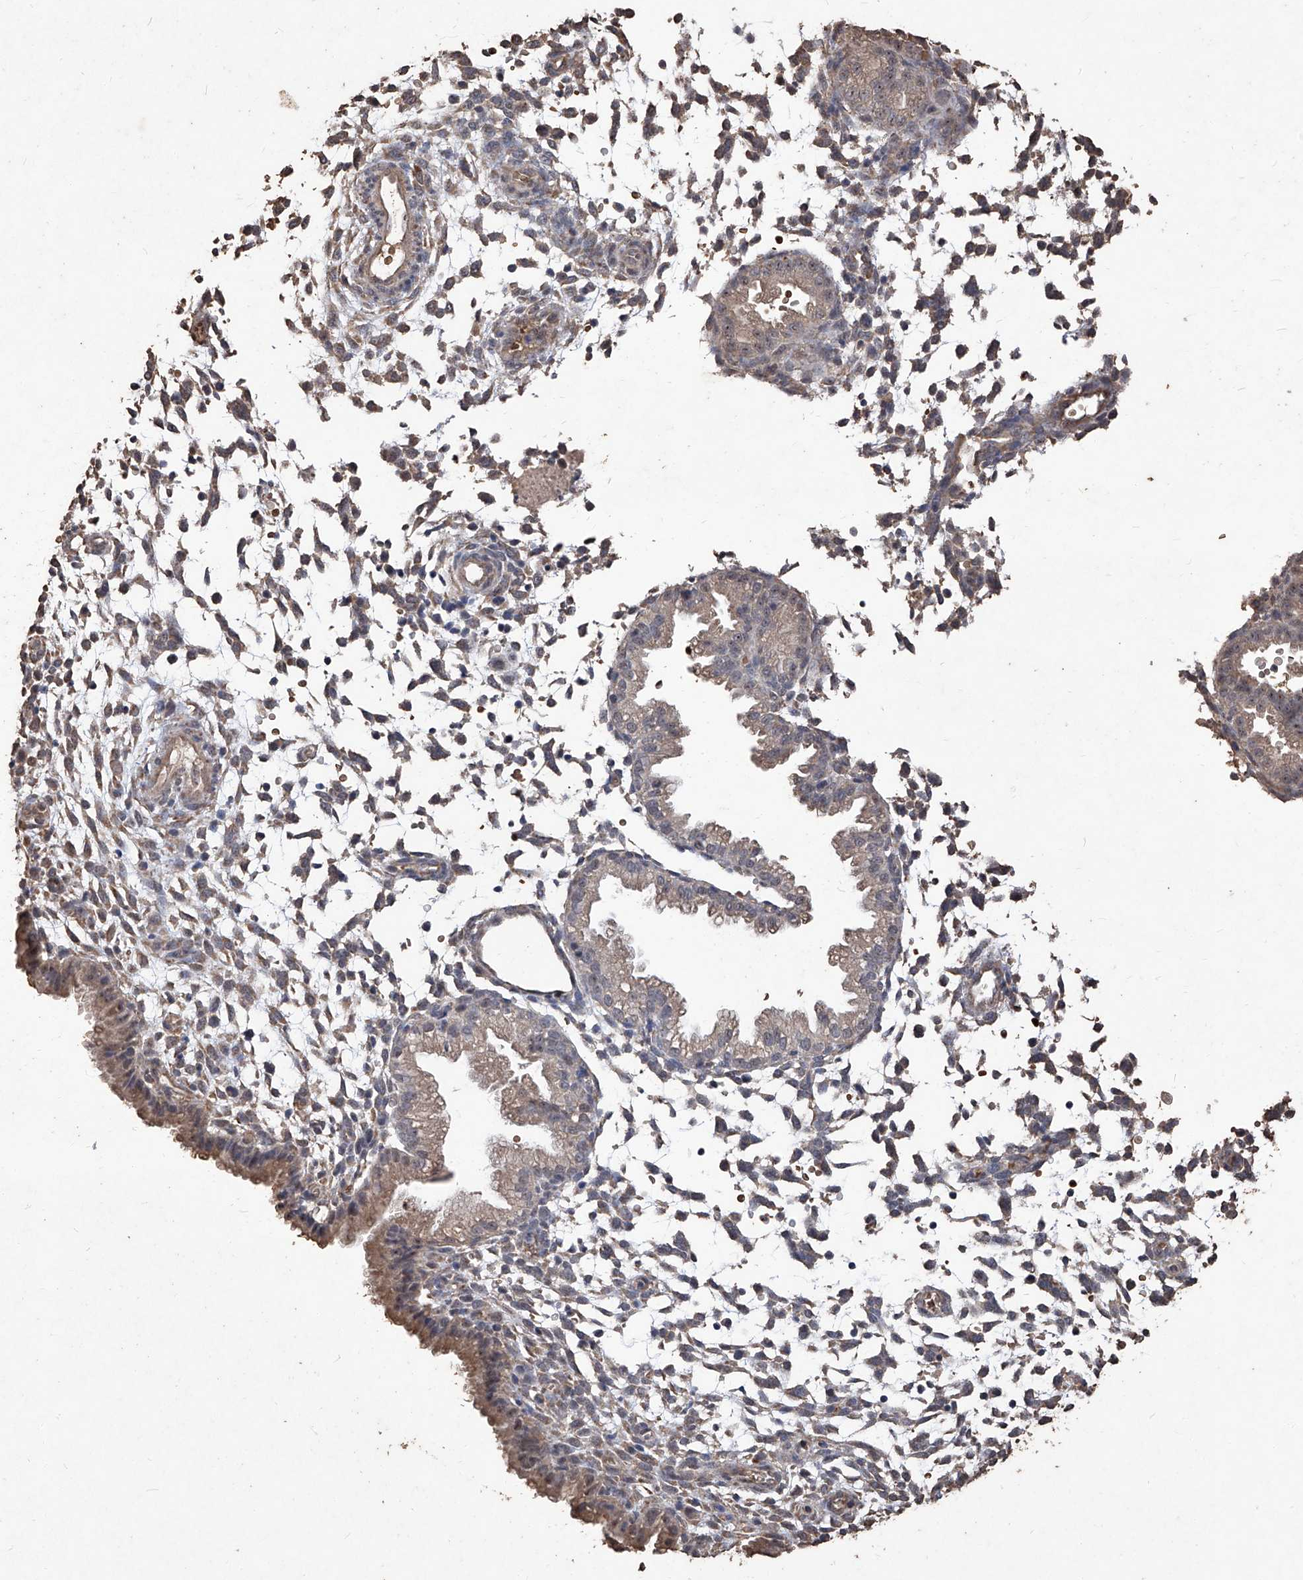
{"staining": {"intensity": "negative", "quantity": "none", "location": "none"}, "tissue": "endometrium", "cell_type": "Cells in endometrial stroma", "image_type": "normal", "snomed": [{"axis": "morphology", "description": "Normal tissue, NOS"}, {"axis": "topography", "description": "Endometrium"}], "caption": "A micrograph of endometrium stained for a protein shows no brown staining in cells in endometrial stroma. (DAB (3,3'-diaminobenzidine) immunohistochemistry visualized using brightfield microscopy, high magnification).", "gene": "EML1", "patient": {"sex": "female", "age": 33}}